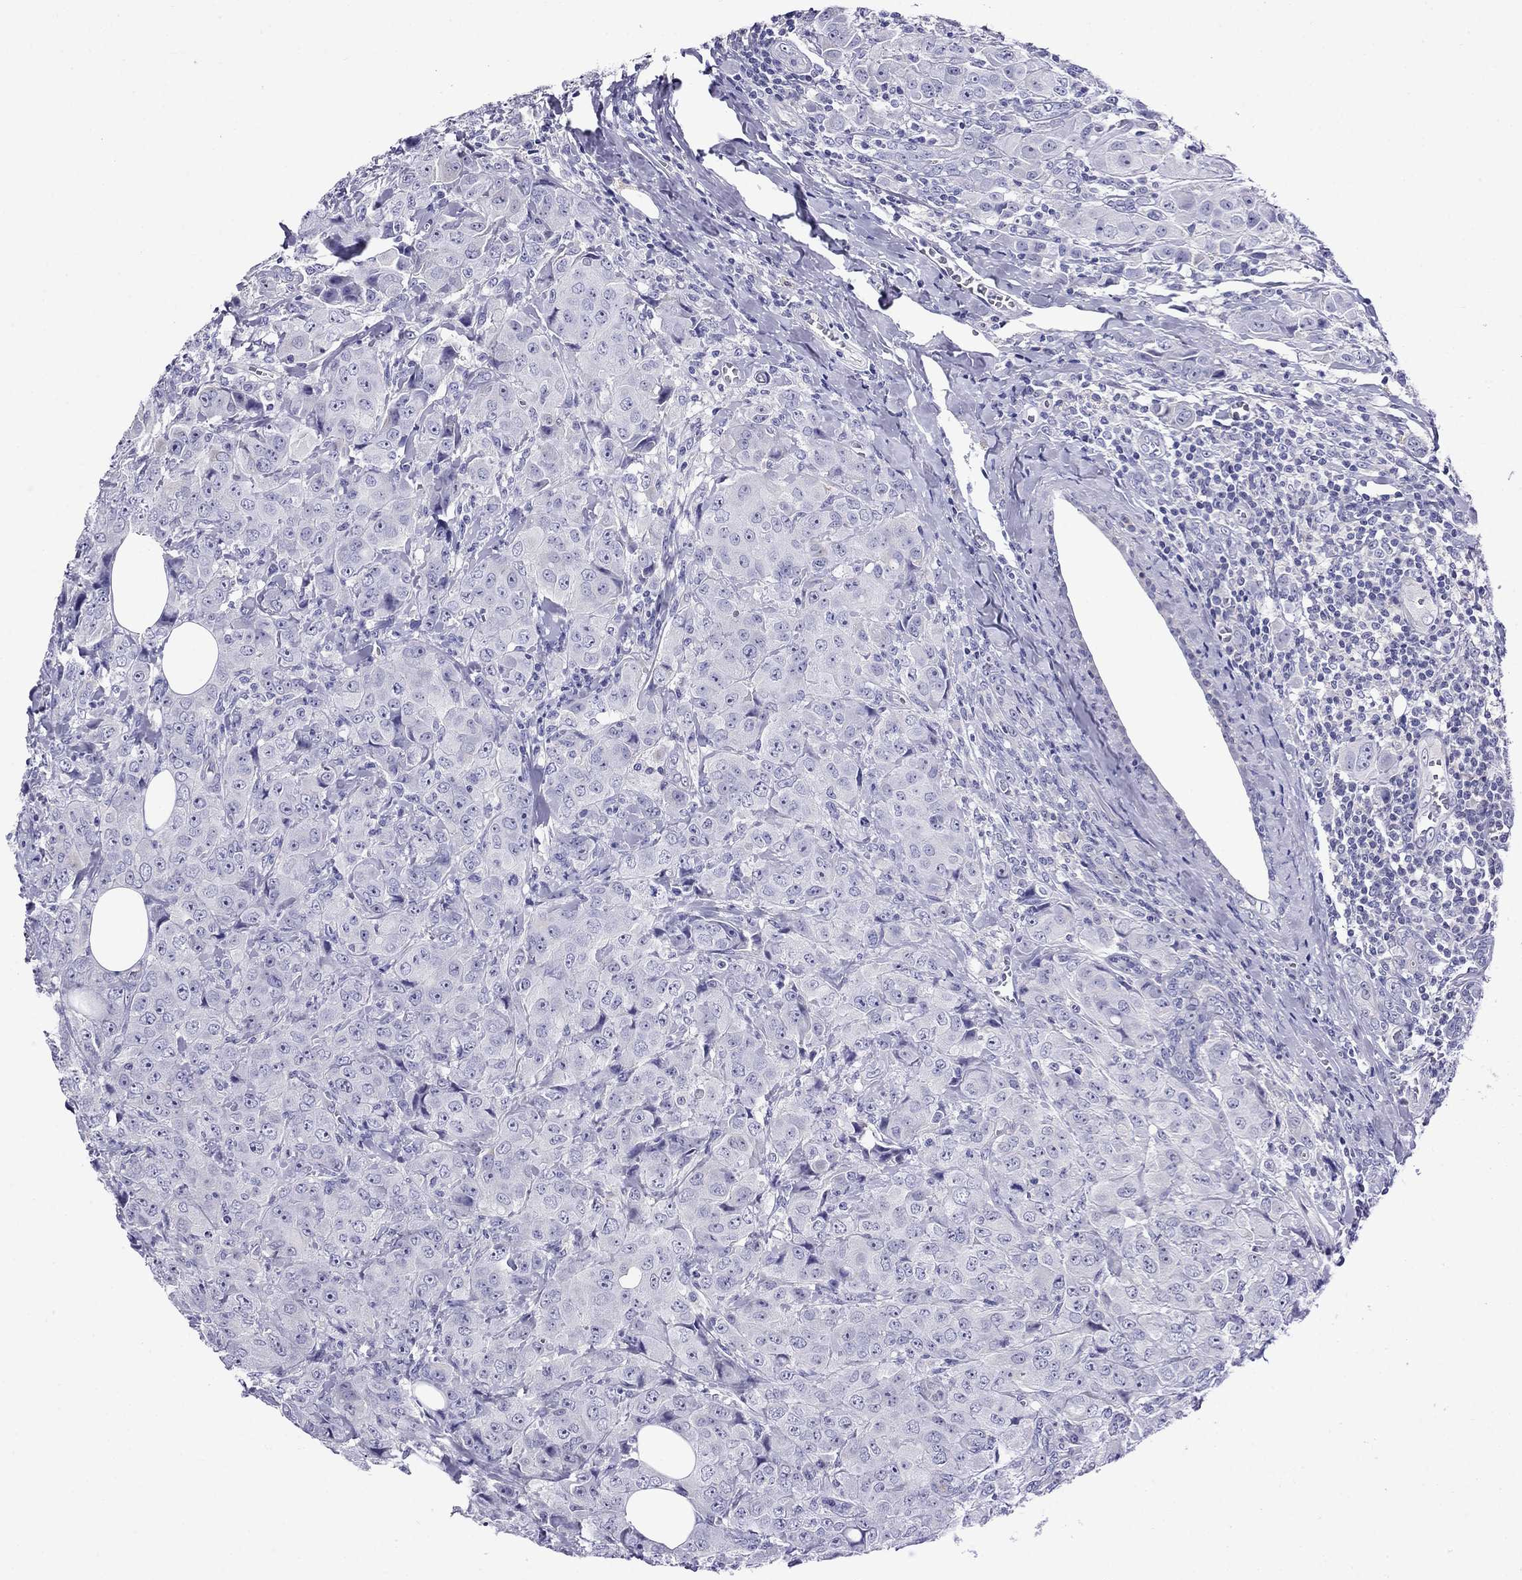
{"staining": {"intensity": "negative", "quantity": "none", "location": "none"}, "tissue": "breast cancer", "cell_type": "Tumor cells", "image_type": "cancer", "snomed": [{"axis": "morphology", "description": "Duct carcinoma"}, {"axis": "topography", "description": "Breast"}], "caption": "There is no significant expression in tumor cells of breast intraductal carcinoma.", "gene": "SCG2", "patient": {"sex": "female", "age": 43}}